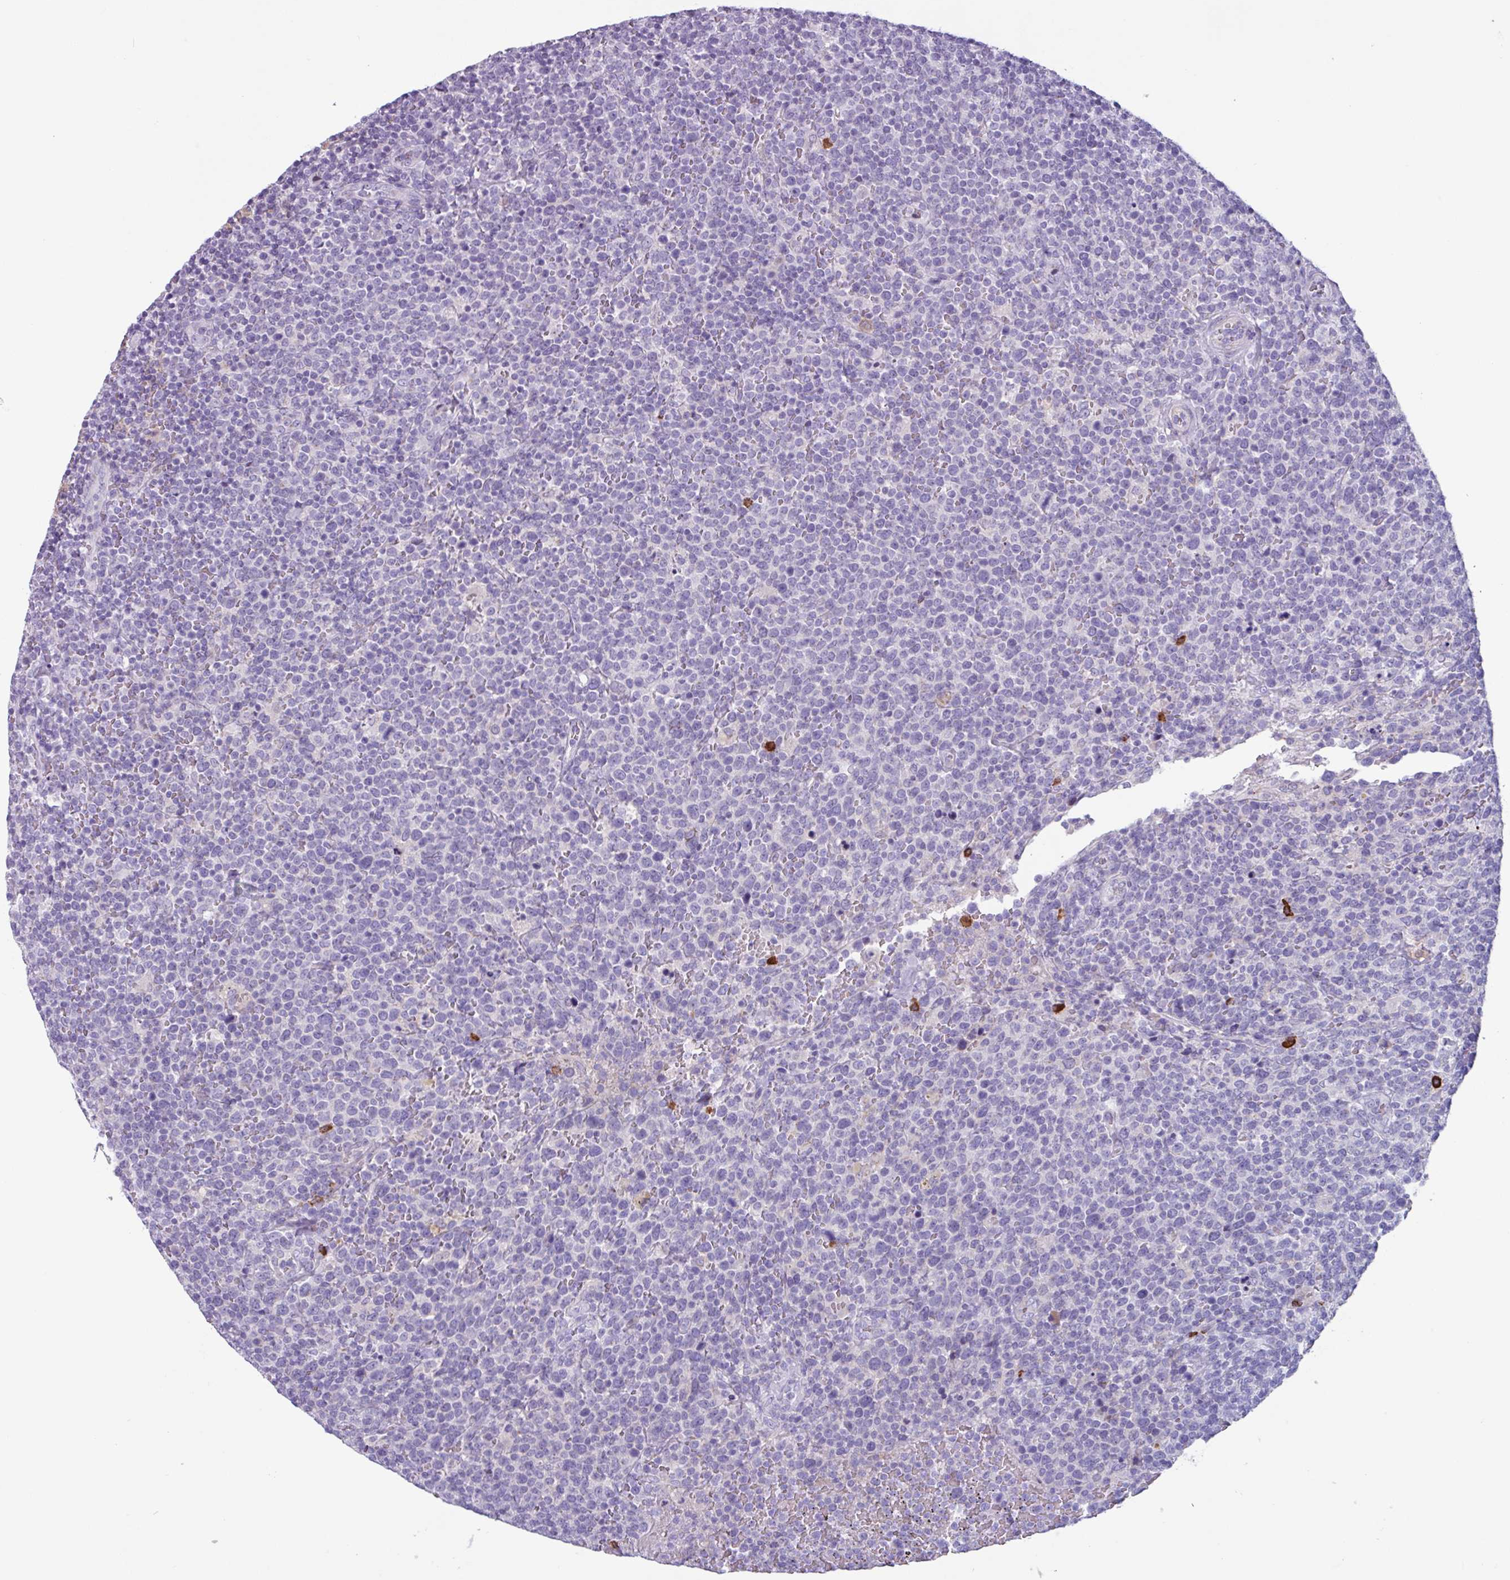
{"staining": {"intensity": "negative", "quantity": "none", "location": "none"}, "tissue": "lymphoma", "cell_type": "Tumor cells", "image_type": "cancer", "snomed": [{"axis": "morphology", "description": "Malignant lymphoma, non-Hodgkin's type, High grade"}, {"axis": "topography", "description": "Lymph node"}], "caption": "High-grade malignant lymphoma, non-Hodgkin's type was stained to show a protein in brown. There is no significant positivity in tumor cells. (Stains: DAB (3,3'-diaminobenzidine) immunohistochemistry (IHC) with hematoxylin counter stain, Microscopy: brightfield microscopy at high magnification).", "gene": "ADGRE1", "patient": {"sex": "male", "age": 61}}